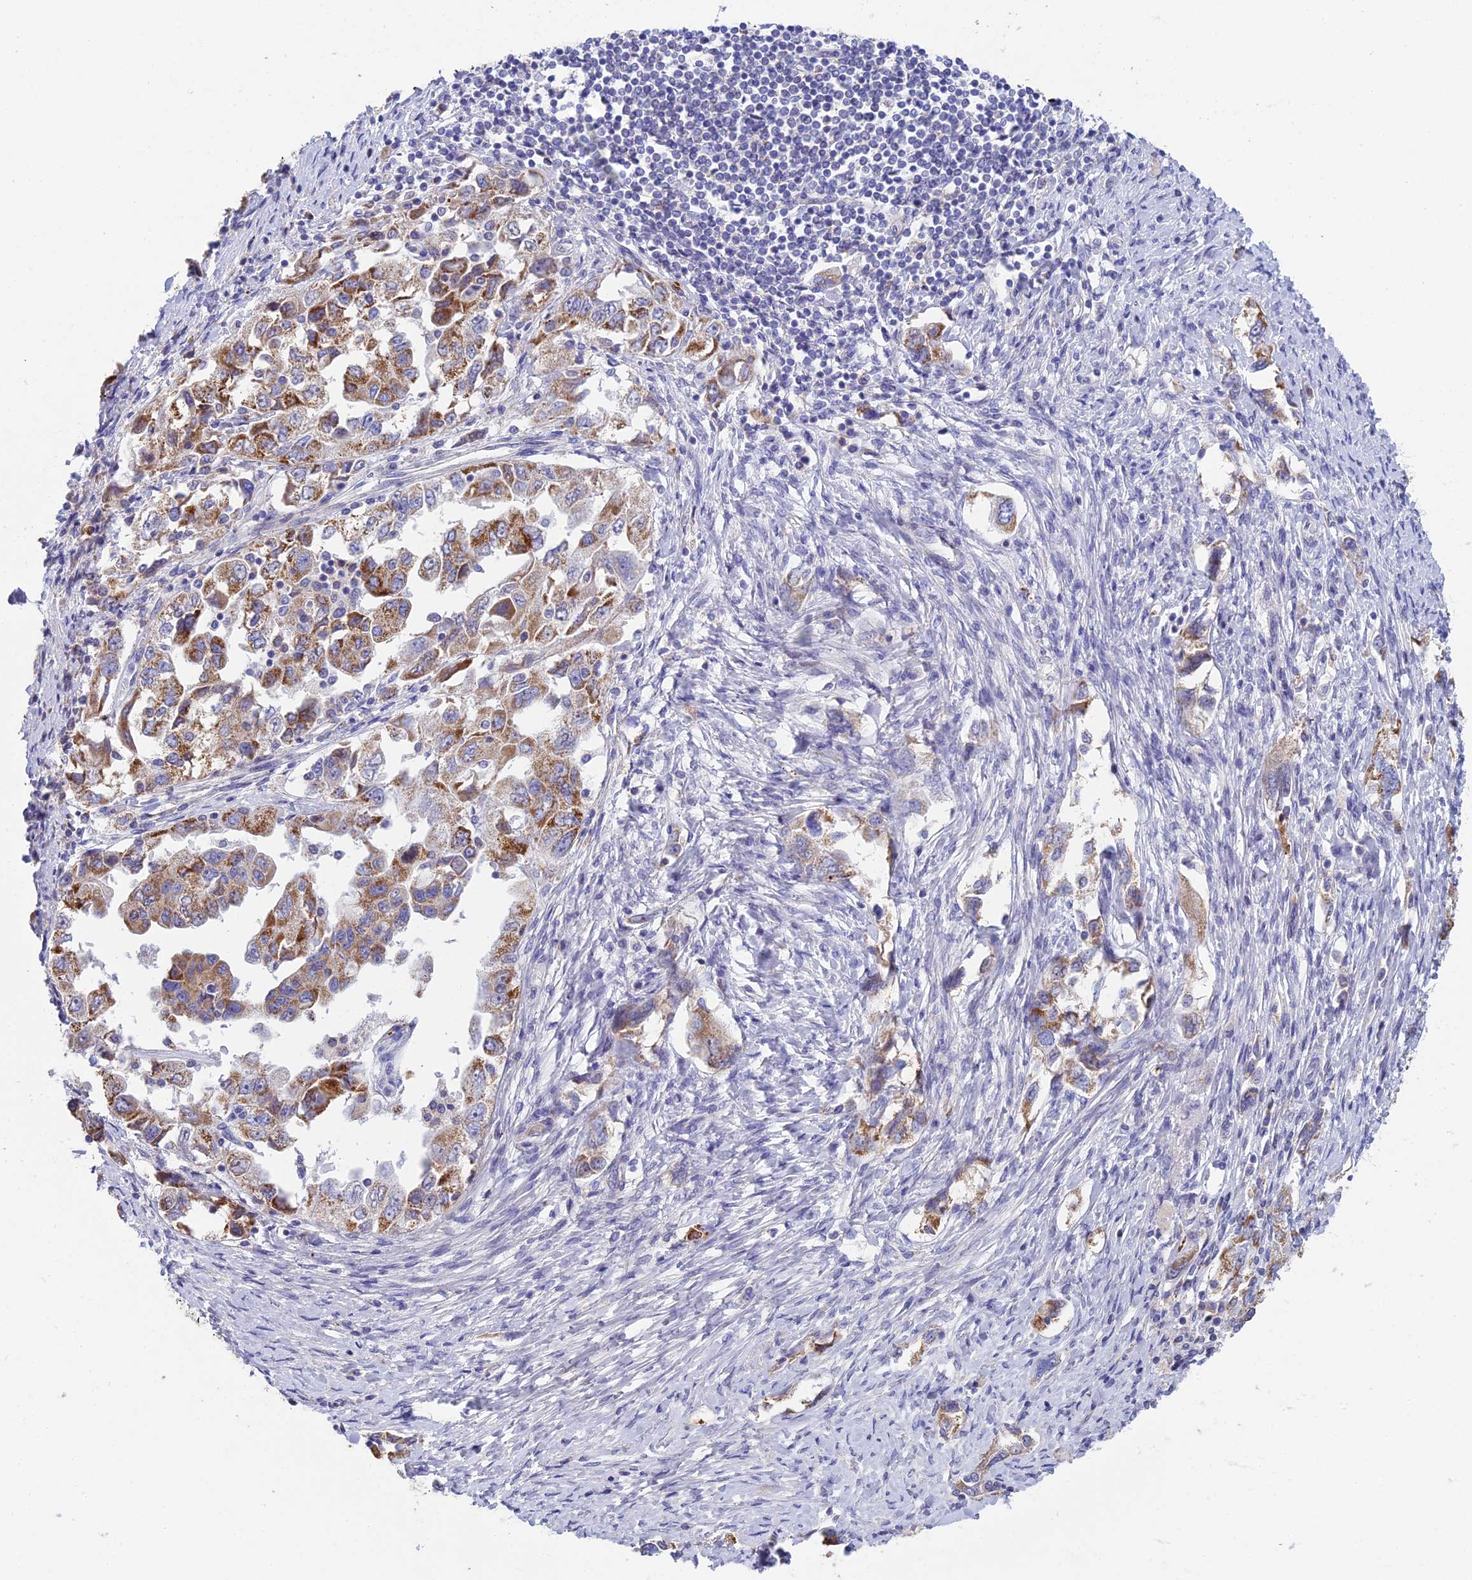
{"staining": {"intensity": "moderate", "quantity": "25%-75%", "location": "cytoplasmic/membranous"}, "tissue": "ovarian cancer", "cell_type": "Tumor cells", "image_type": "cancer", "snomed": [{"axis": "morphology", "description": "Carcinoma, NOS"}, {"axis": "morphology", "description": "Cystadenocarcinoma, serous, NOS"}, {"axis": "topography", "description": "Ovary"}], "caption": "Ovarian cancer tissue demonstrates moderate cytoplasmic/membranous staining in approximately 25%-75% of tumor cells", "gene": "CSPG4", "patient": {"sex": "female", "age": 69}}